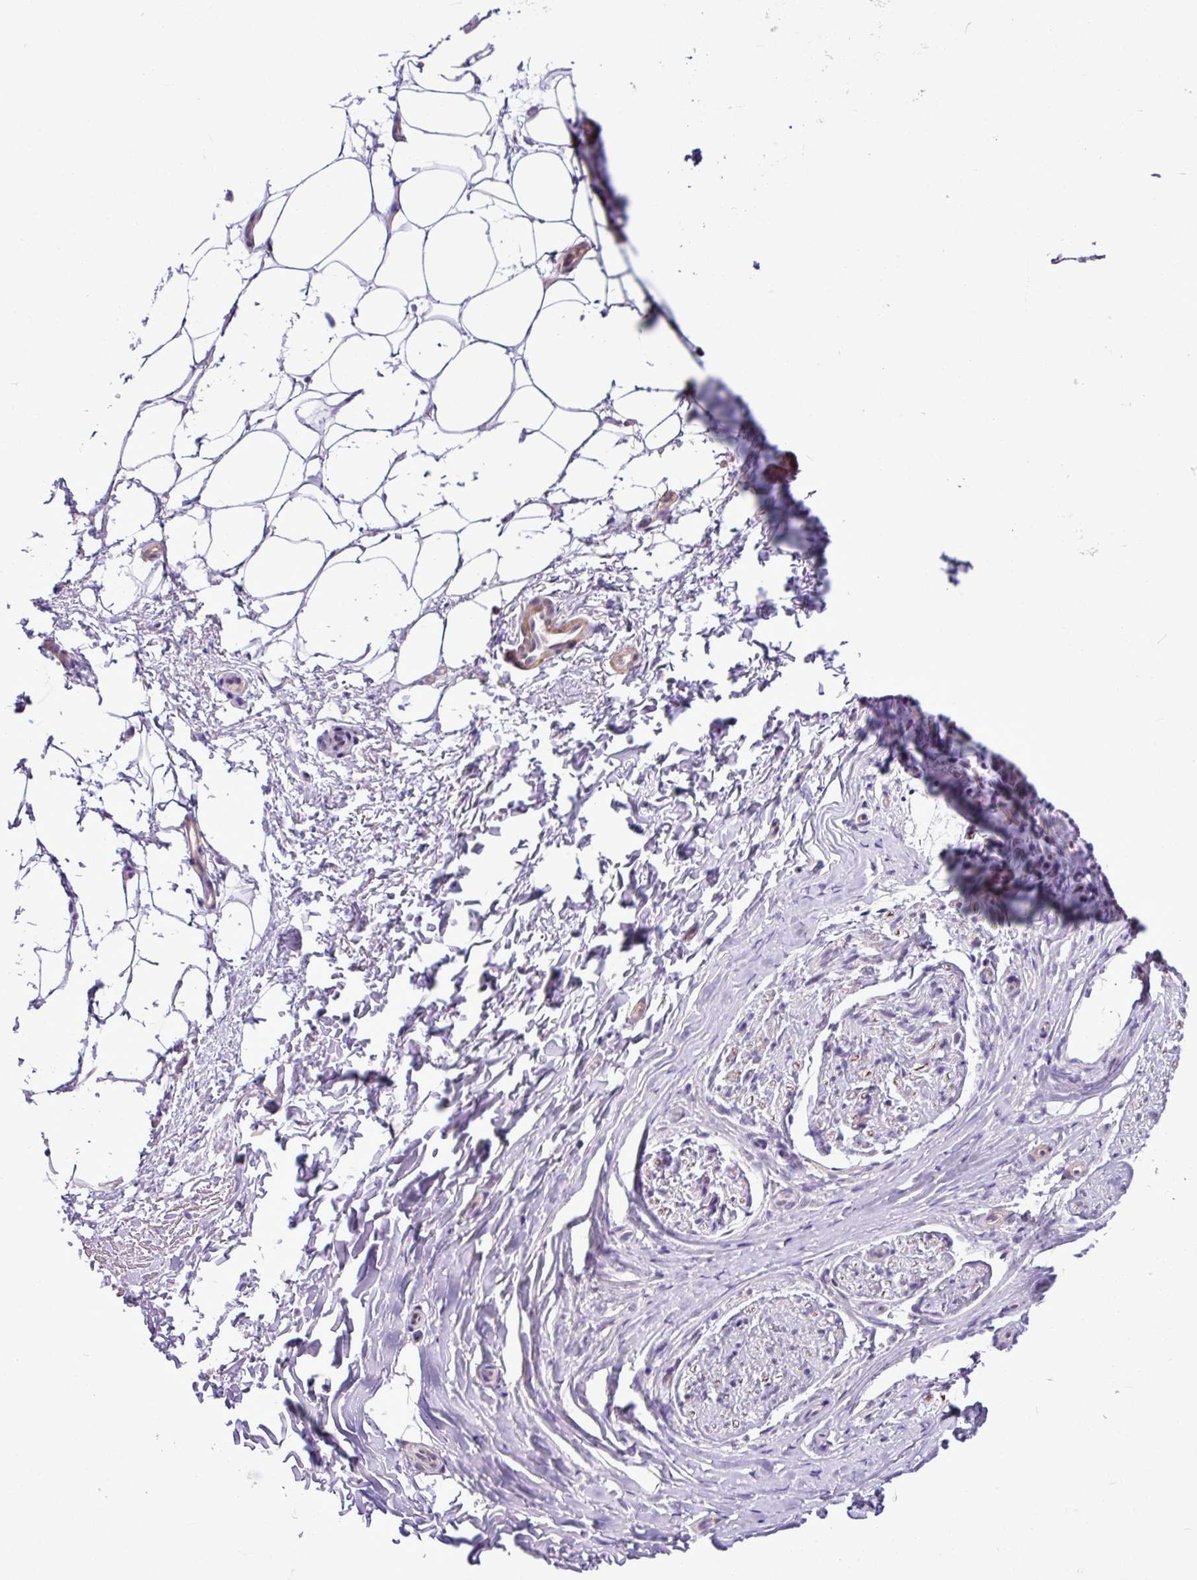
{"staining": {"intensity": "negative", "quantity": "none", "location": "none"}, "tissue": "adipose tissue", "cell_type": "Adipocytes", "image_type": "normal", "snomed": [{"axis": "morphology", "description": "Normal tissue, NOS"}, {"axis": "topography", "description": "Peripheral nerve tissue"}], "caption": "Protein analysis of unremarkable adipose tissue demonstrates no significant staining in adipocytes. (DAB (3,3'-diaminobenzidine) immunohistochemistry (IHC) visualized using brightfield microscopy, high magnification).", "gene": "UTP18", "patient": {"sex": "female", "age": 61}}